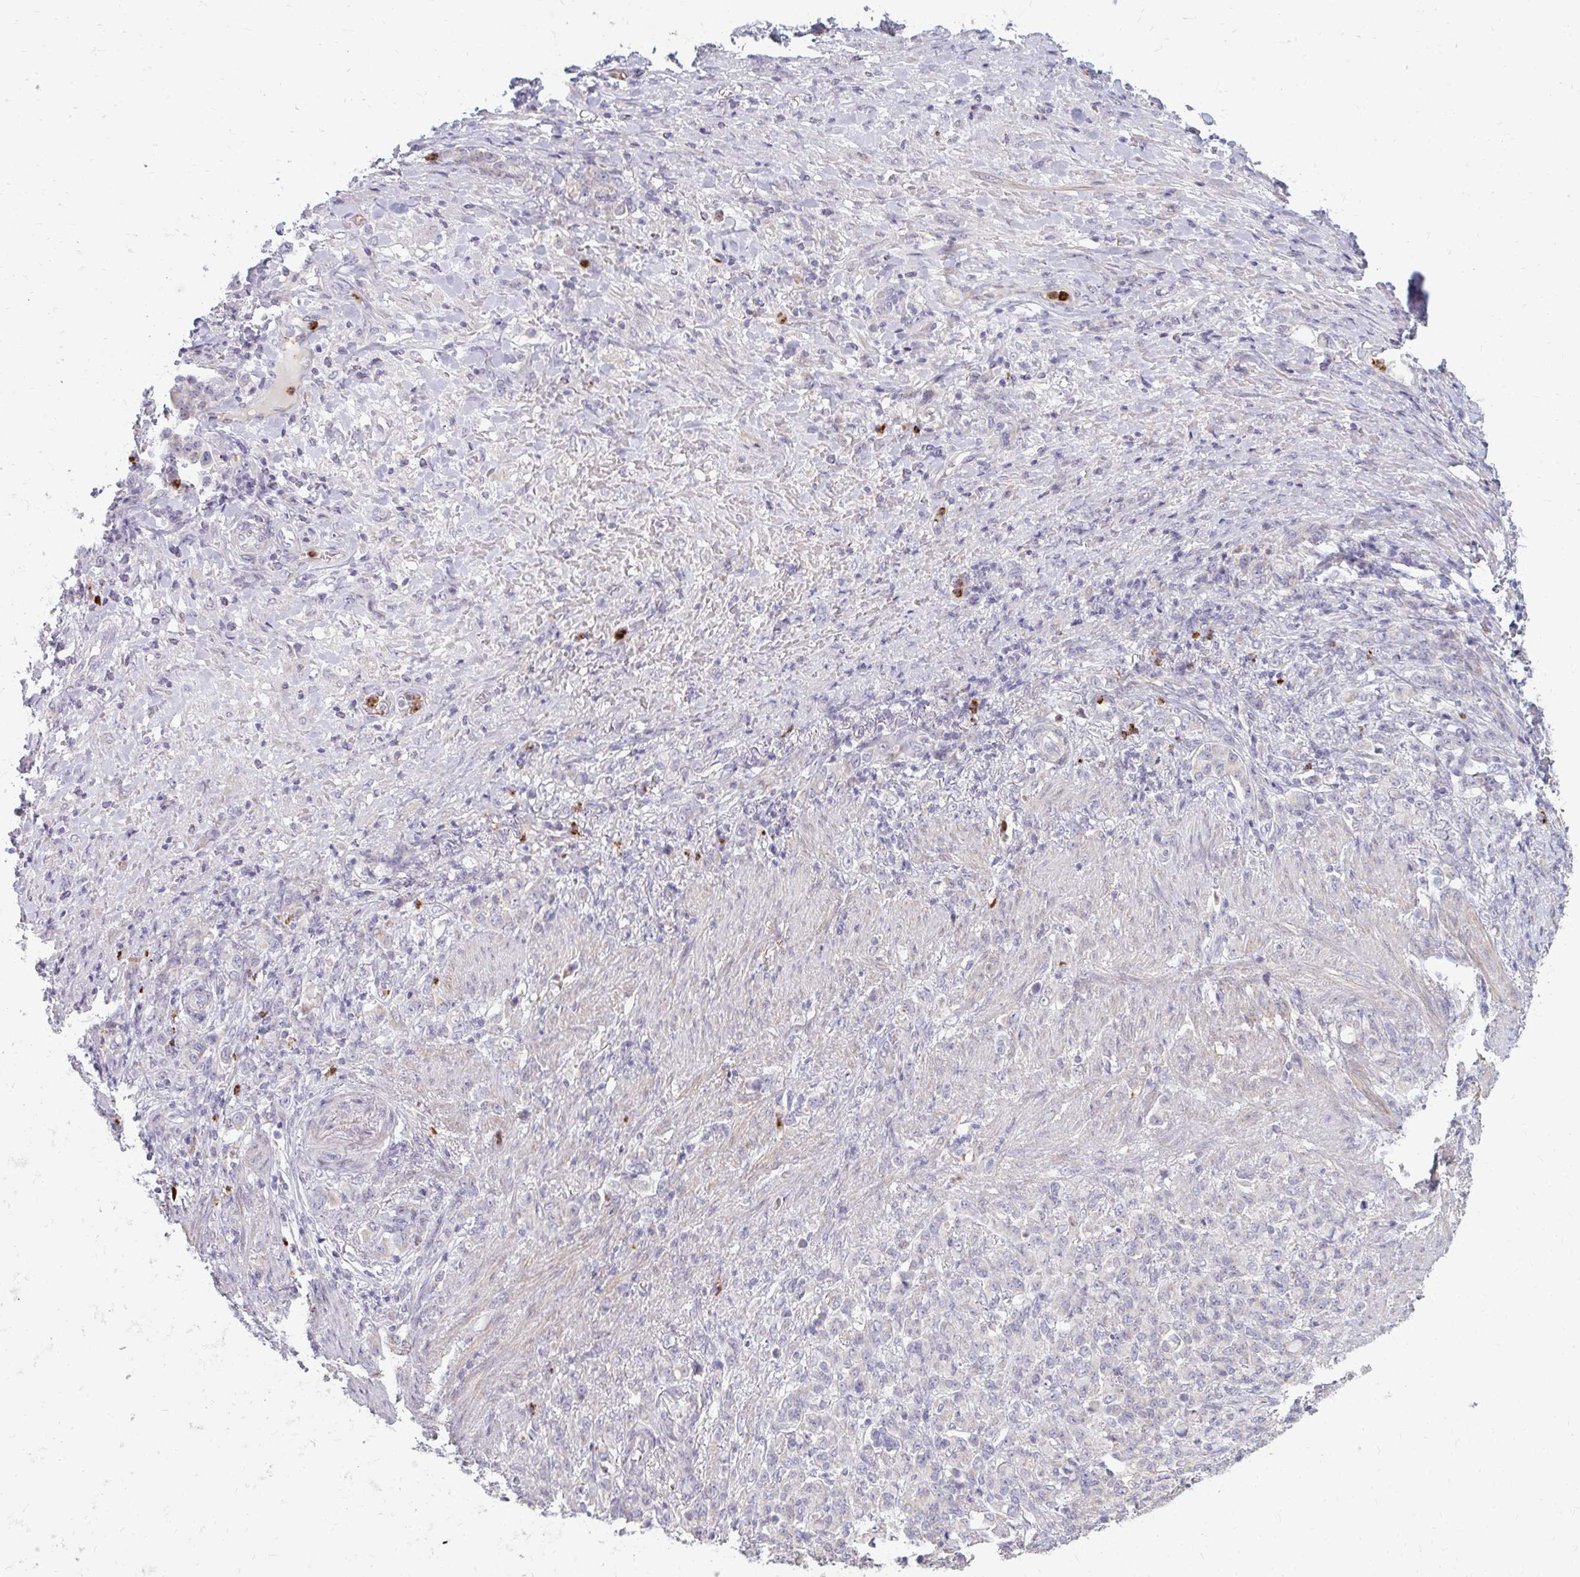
{"staining": {"intensity": "negative", "quantity": "none", "location": "none"}, "tissue": "stomach cancer", "cell_type": "Tumor cells", "image_type": "cancer", "snomed": [{"axis": "morphology", "description": "Adenocarcinoma, NOS"}, {"axis": "topography", "description": "Stomach"}], "caption": "The micrograph reveals no significant positivity in tumor cells of stomach cancer (adenocarcinoma). Brightfield microscopy of IHC stained with DAB (brown) and hematoxylin (blue), captured at high magnification.", "gene": "RAB33A", "patient": {"sex": "female", "age": 79}}